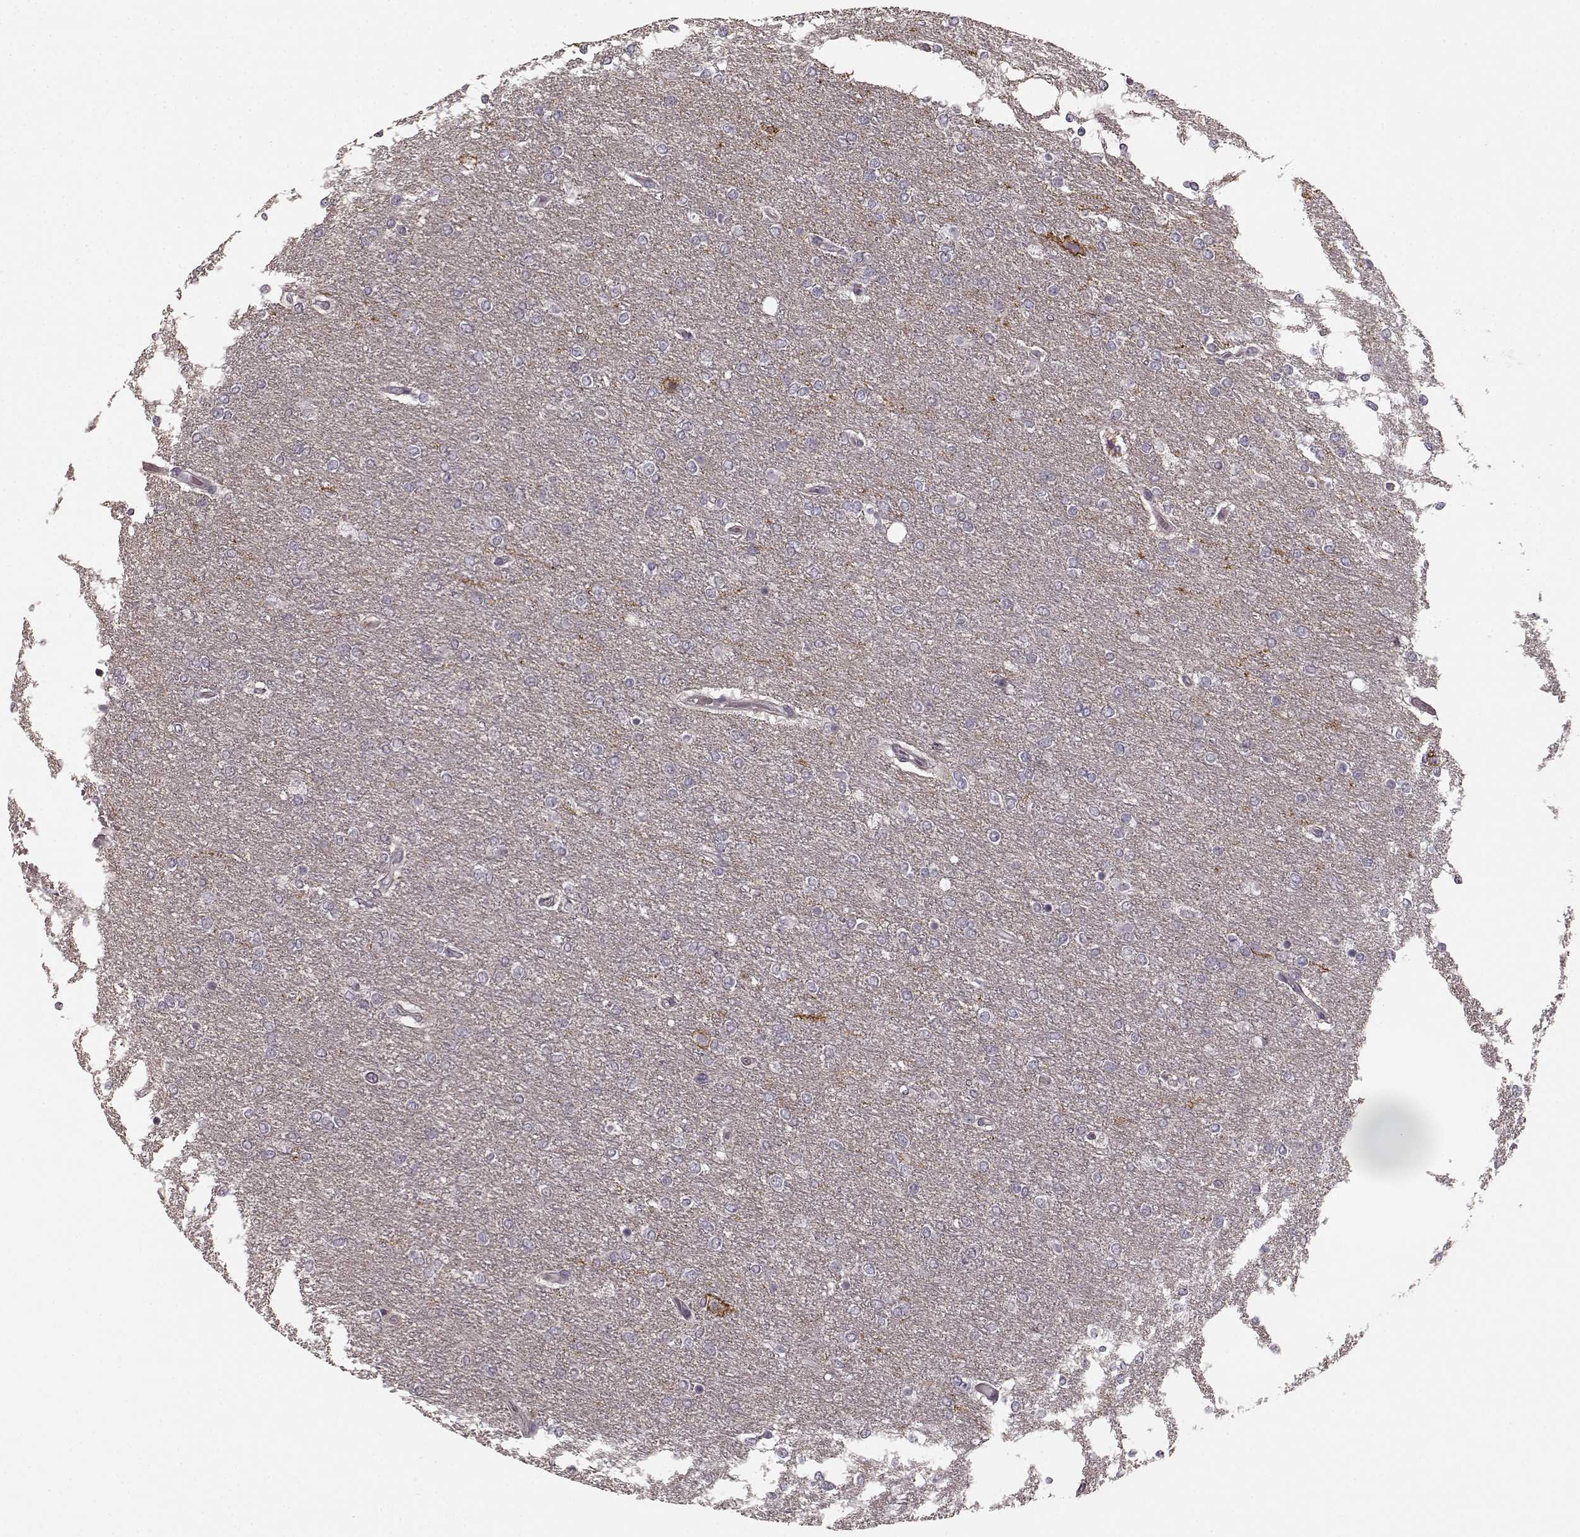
{"staining": {"intensity": "negative", "quantity": "none", "location": "none"}, "tissue": "glioma", "cell_type": "Tumor cells", "image_type": "cancer", "snomed": [{"axis": "morphology", "description": "Glioma, malignant, High grade"}, {"axis": "topography", "description": "Brain"}], "caption": "Immunohistochemistry (IHC) of glioma shows no positivity in tumor cells. Nuclei are stained in blue.", "gene": "PRKCE", "patient": {"sex": "female", "age": 61}}